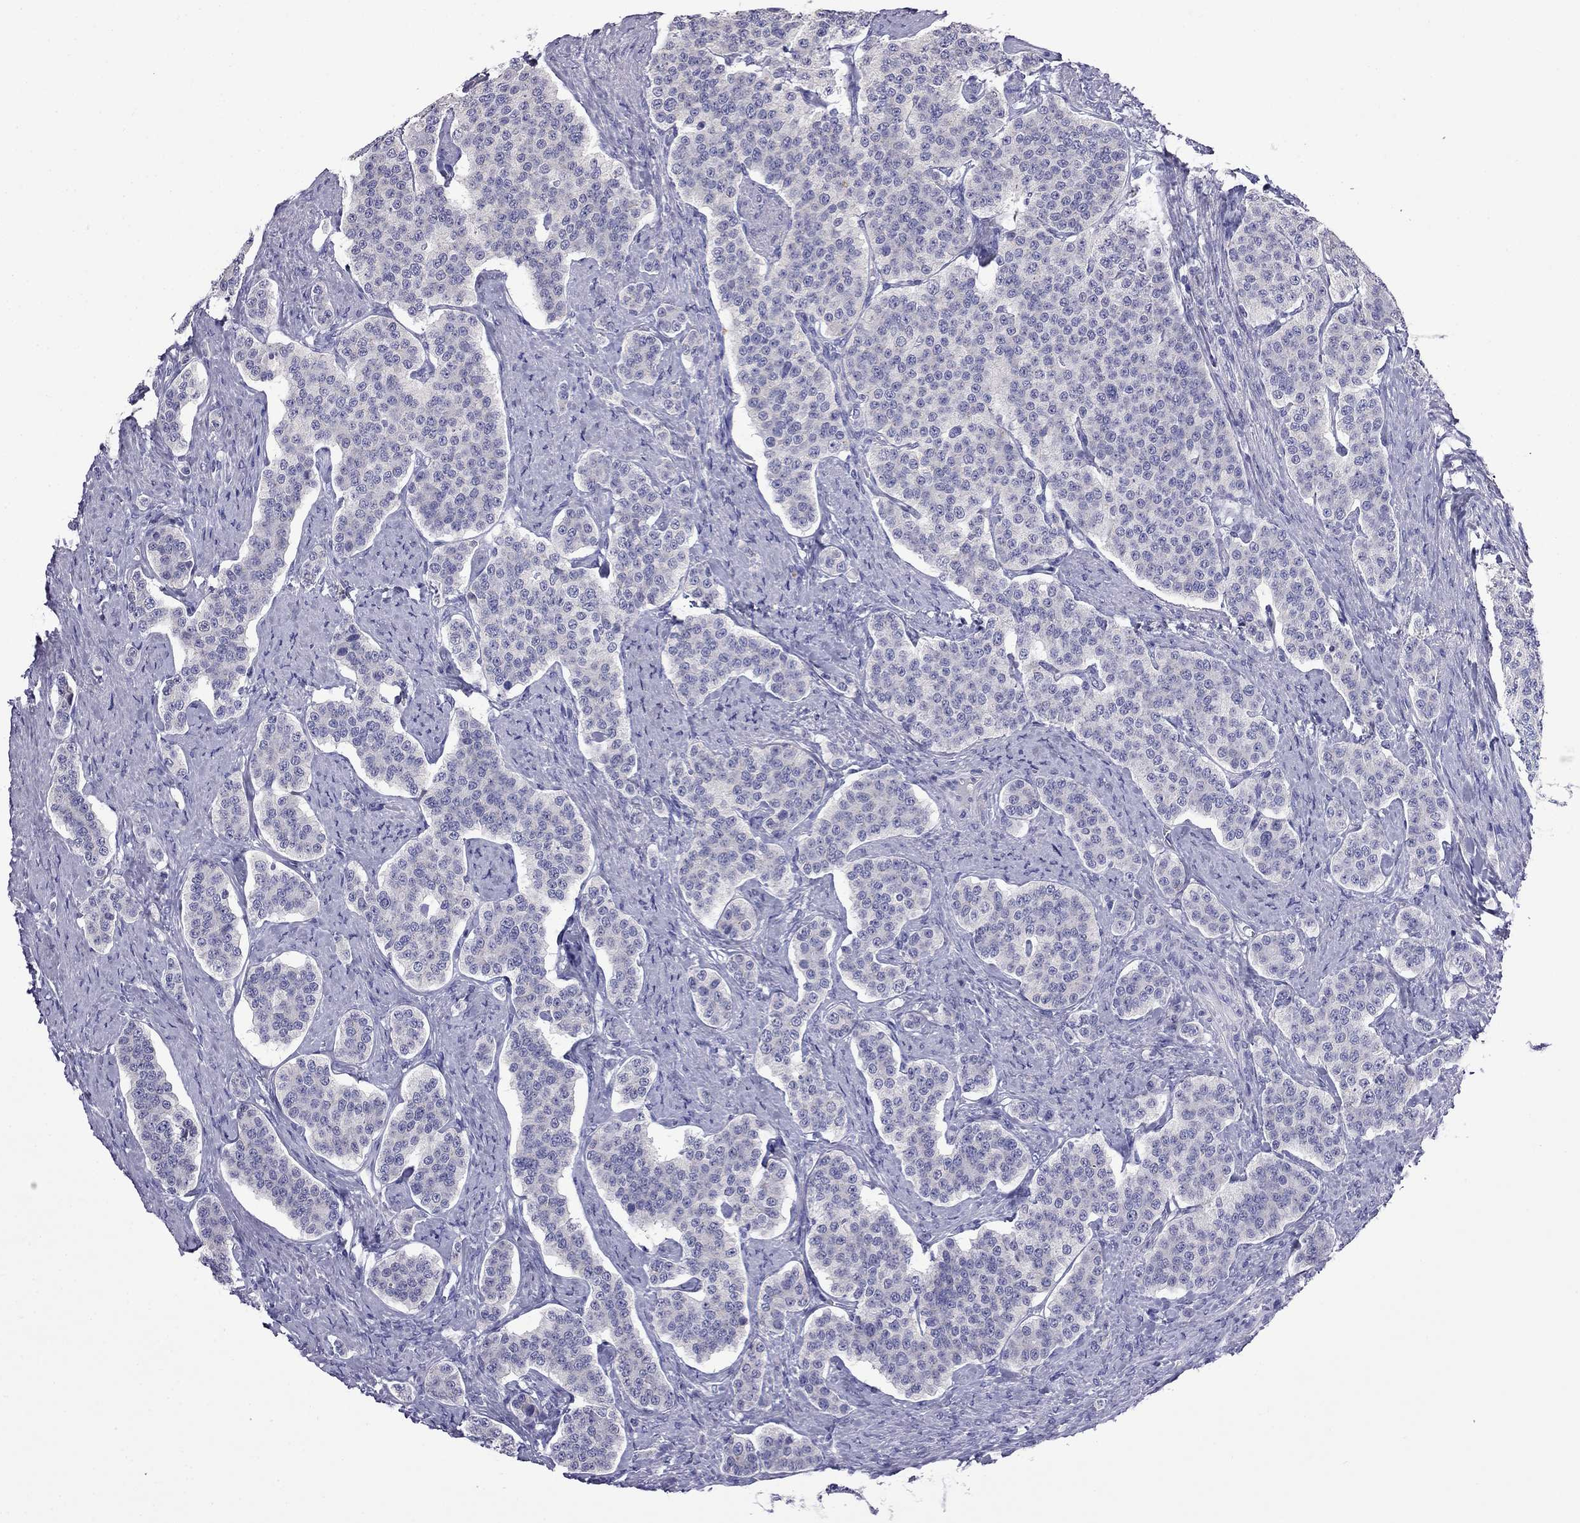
{"staining": {"intensity": "negative", "quantity": "none", "location": "none"}, "tissue": "carcinoid", "cell_type": "Tumor cells", "image_type": "cancer", "snomed": [{"axis": "morphology", "description": "Carcinoid, malignant, NOS"}, {"axis": "topography", "description": "Small intestine"}], "caption": "Immunohistochemistry micrograph of neoplastic tissue: human carcinoid stained with DAB shows no significant protein expression in tumor cells.", "gene": "MYO15A", "patient": {"sex": "female", "age": 58}}